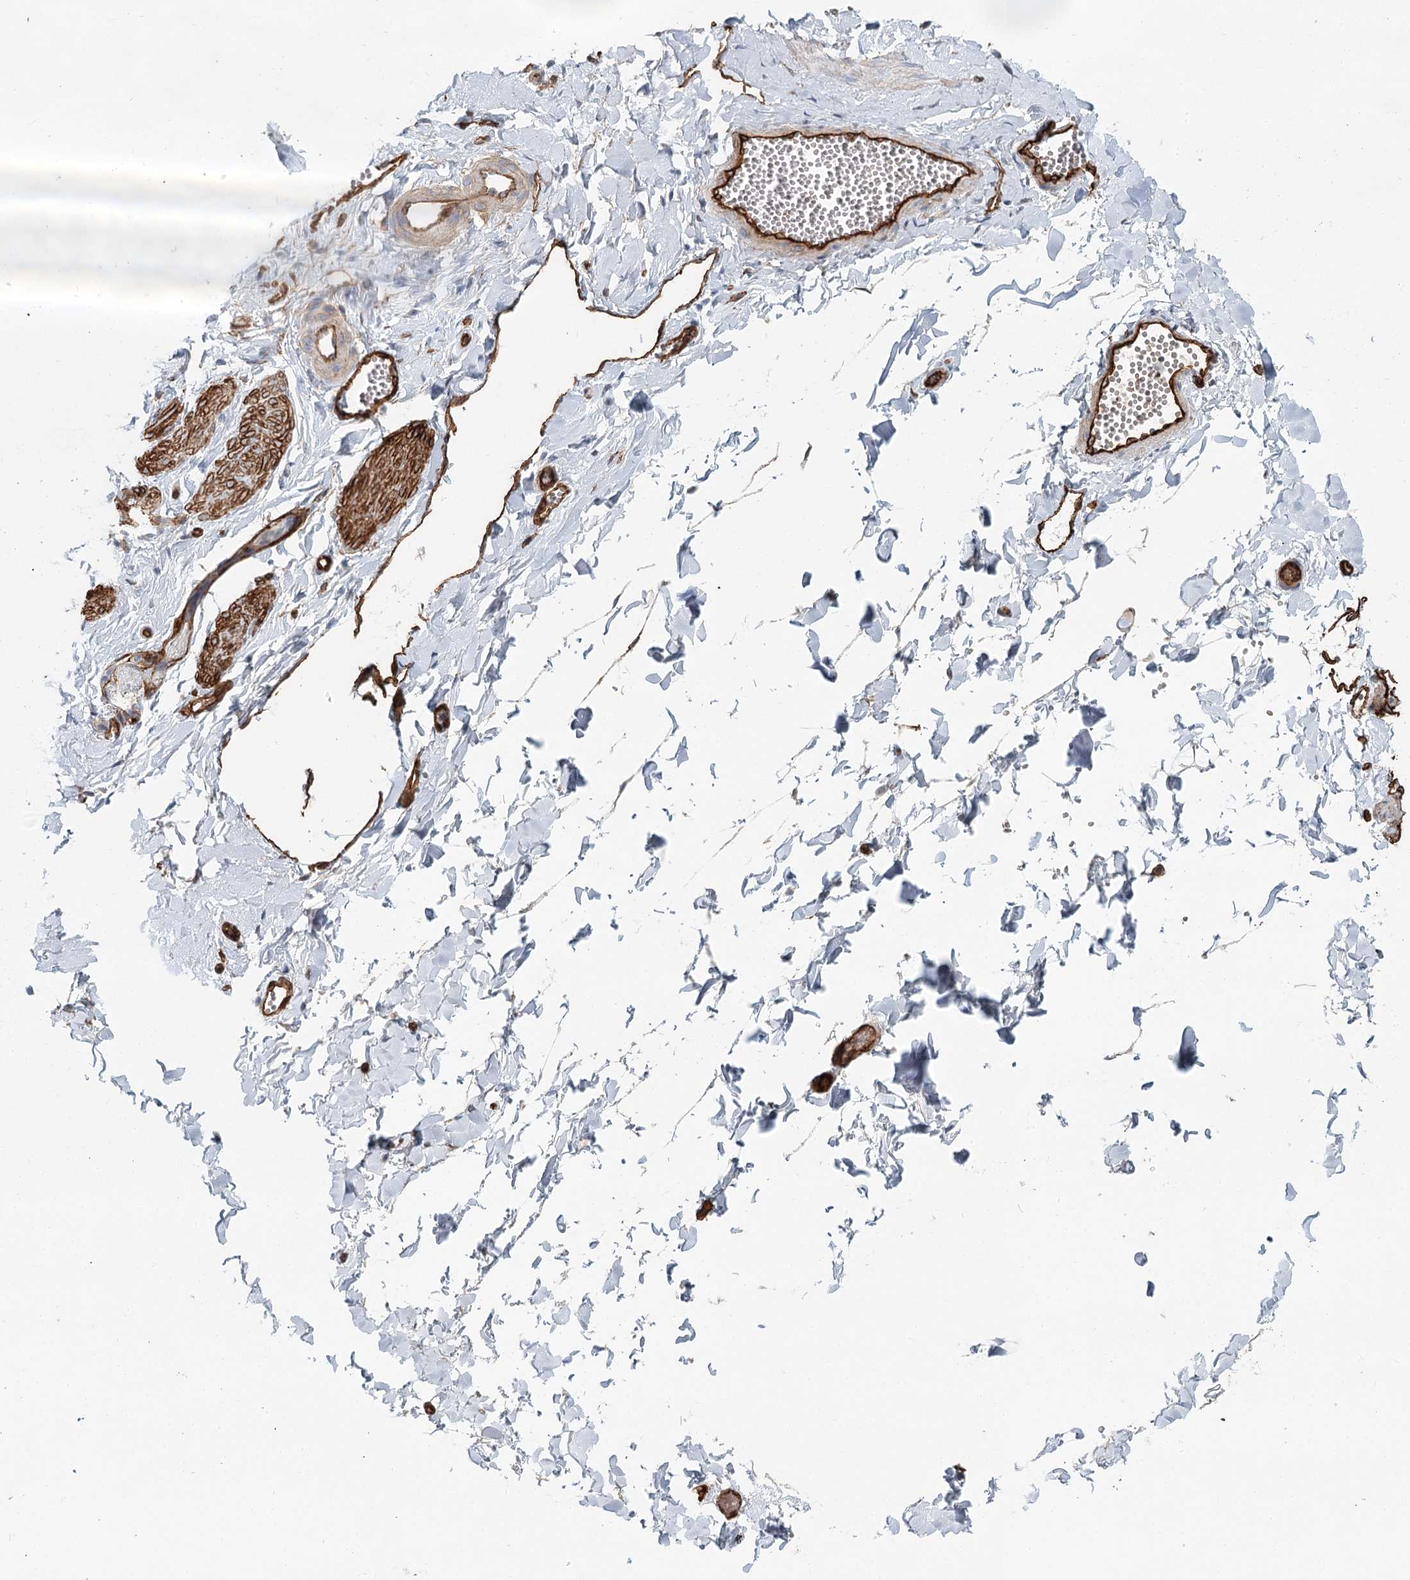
{"staining": {"intensity": "moderate", "quantity": "<25%", "location": "cytoplasmic/membranous"}, "tissue": "adipose tissue", "cell_type": "Adipocytes", "image_type": "normal", "snomed": [{"axis": "morphology", "description": "Normal tissue, NOS"}, {"axis": "topography", "description": "Gallbladder"}, {"axis": "topography", "description": "Peripheral nerve tissue"}], "caption": "Moderate cytoplasmic/membranous staining is identified in about <25% of adipocytes in normal adipose tissue. (IHC, brightfield microscopy, high magnification).", "gene": "ZFYVE28", "patient": {"sex": "male", "age": 38}}